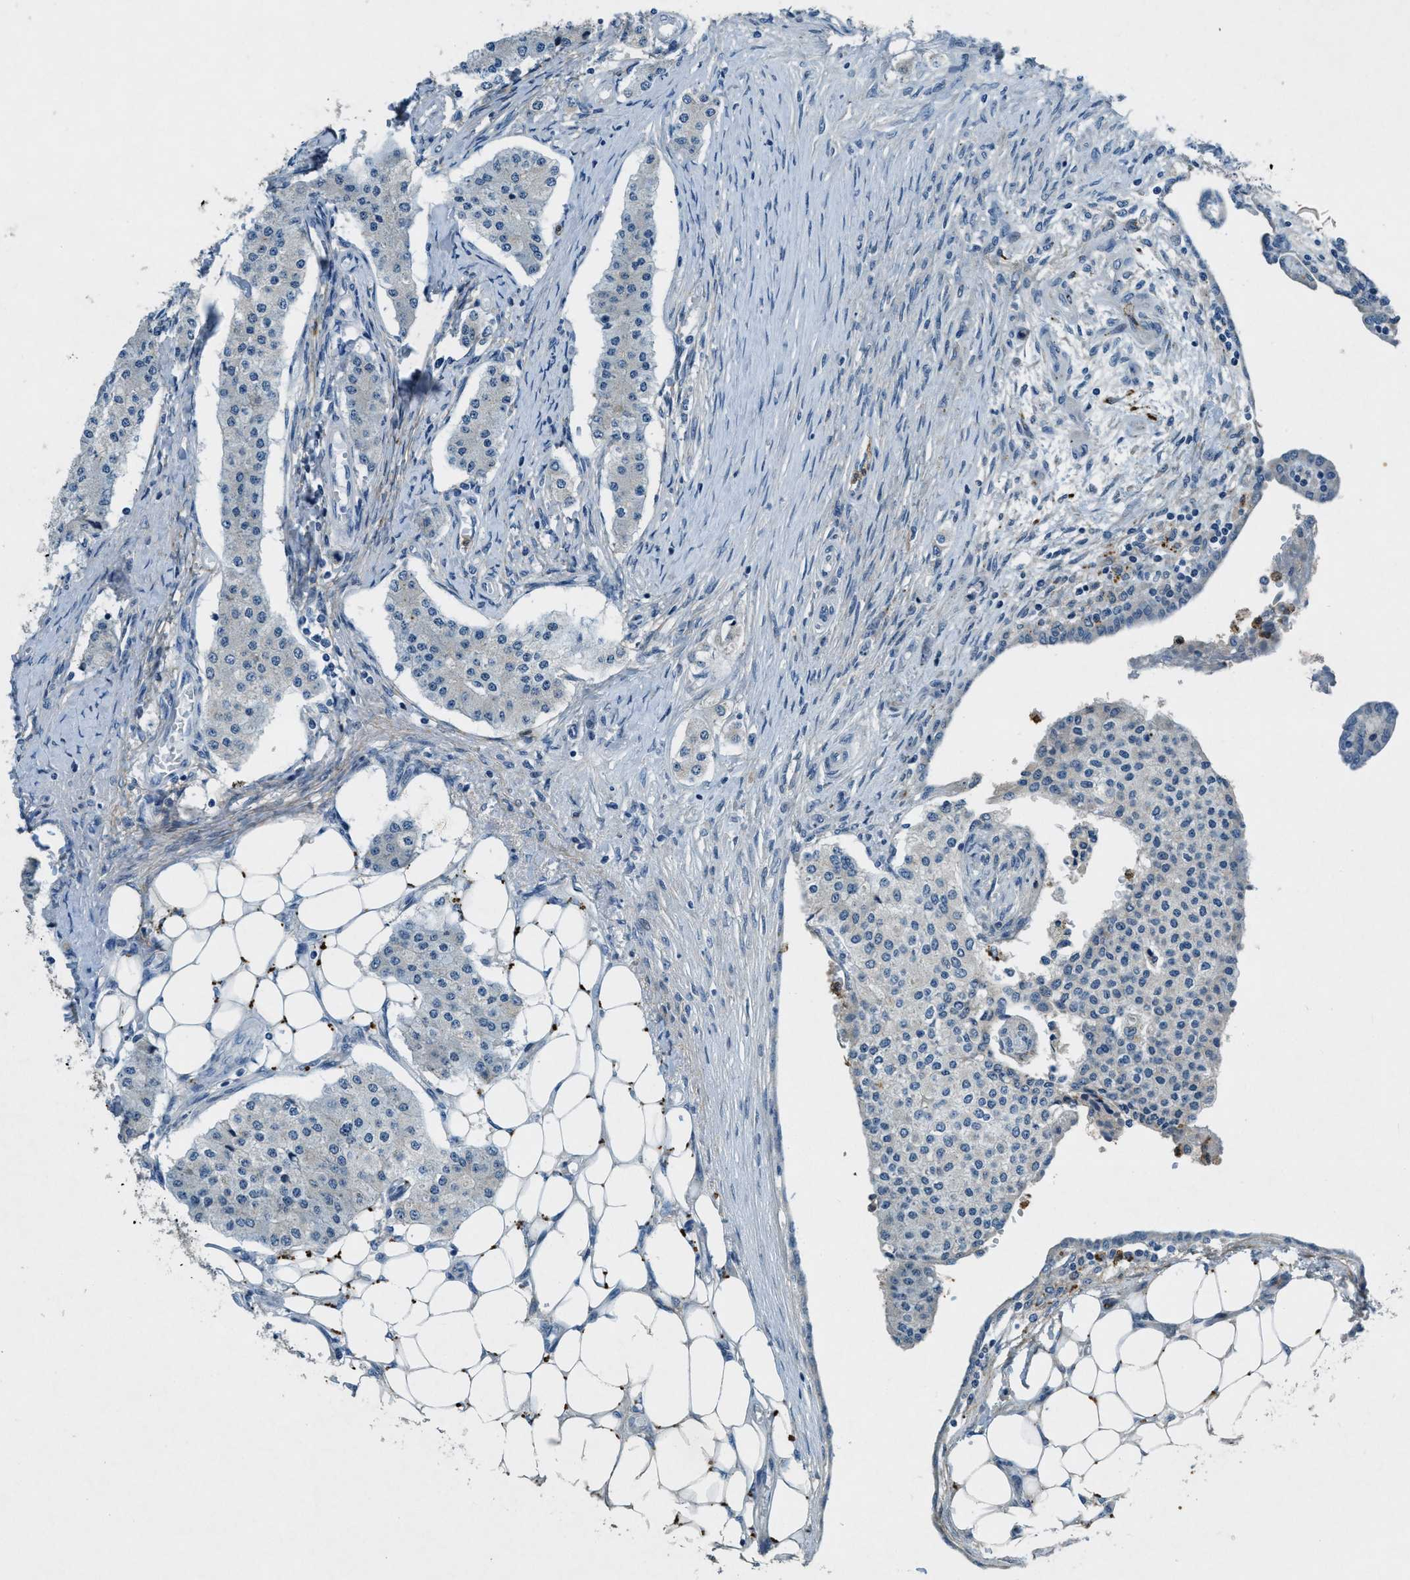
{"staining": {"intensity": "negative", "quantity": "none", "location": "none"}, "tissue": "carcinoid", "cell_type": "Tumor cells", "image_type": "cancer", "snomed": [{"axis": "morphology", "description": "Carcinoid, malignant, NOS"}, {"axis": "topography", "description": "Colon"}], "caption": "This micrograph is of carcinoid stained with immunohistochemistry to label a protein in brown with the nuclei are counter-stained blue. There is no expression in tumor cells.", "gene": "SNX14", "patient": {"sex": "female", "age": 52}}